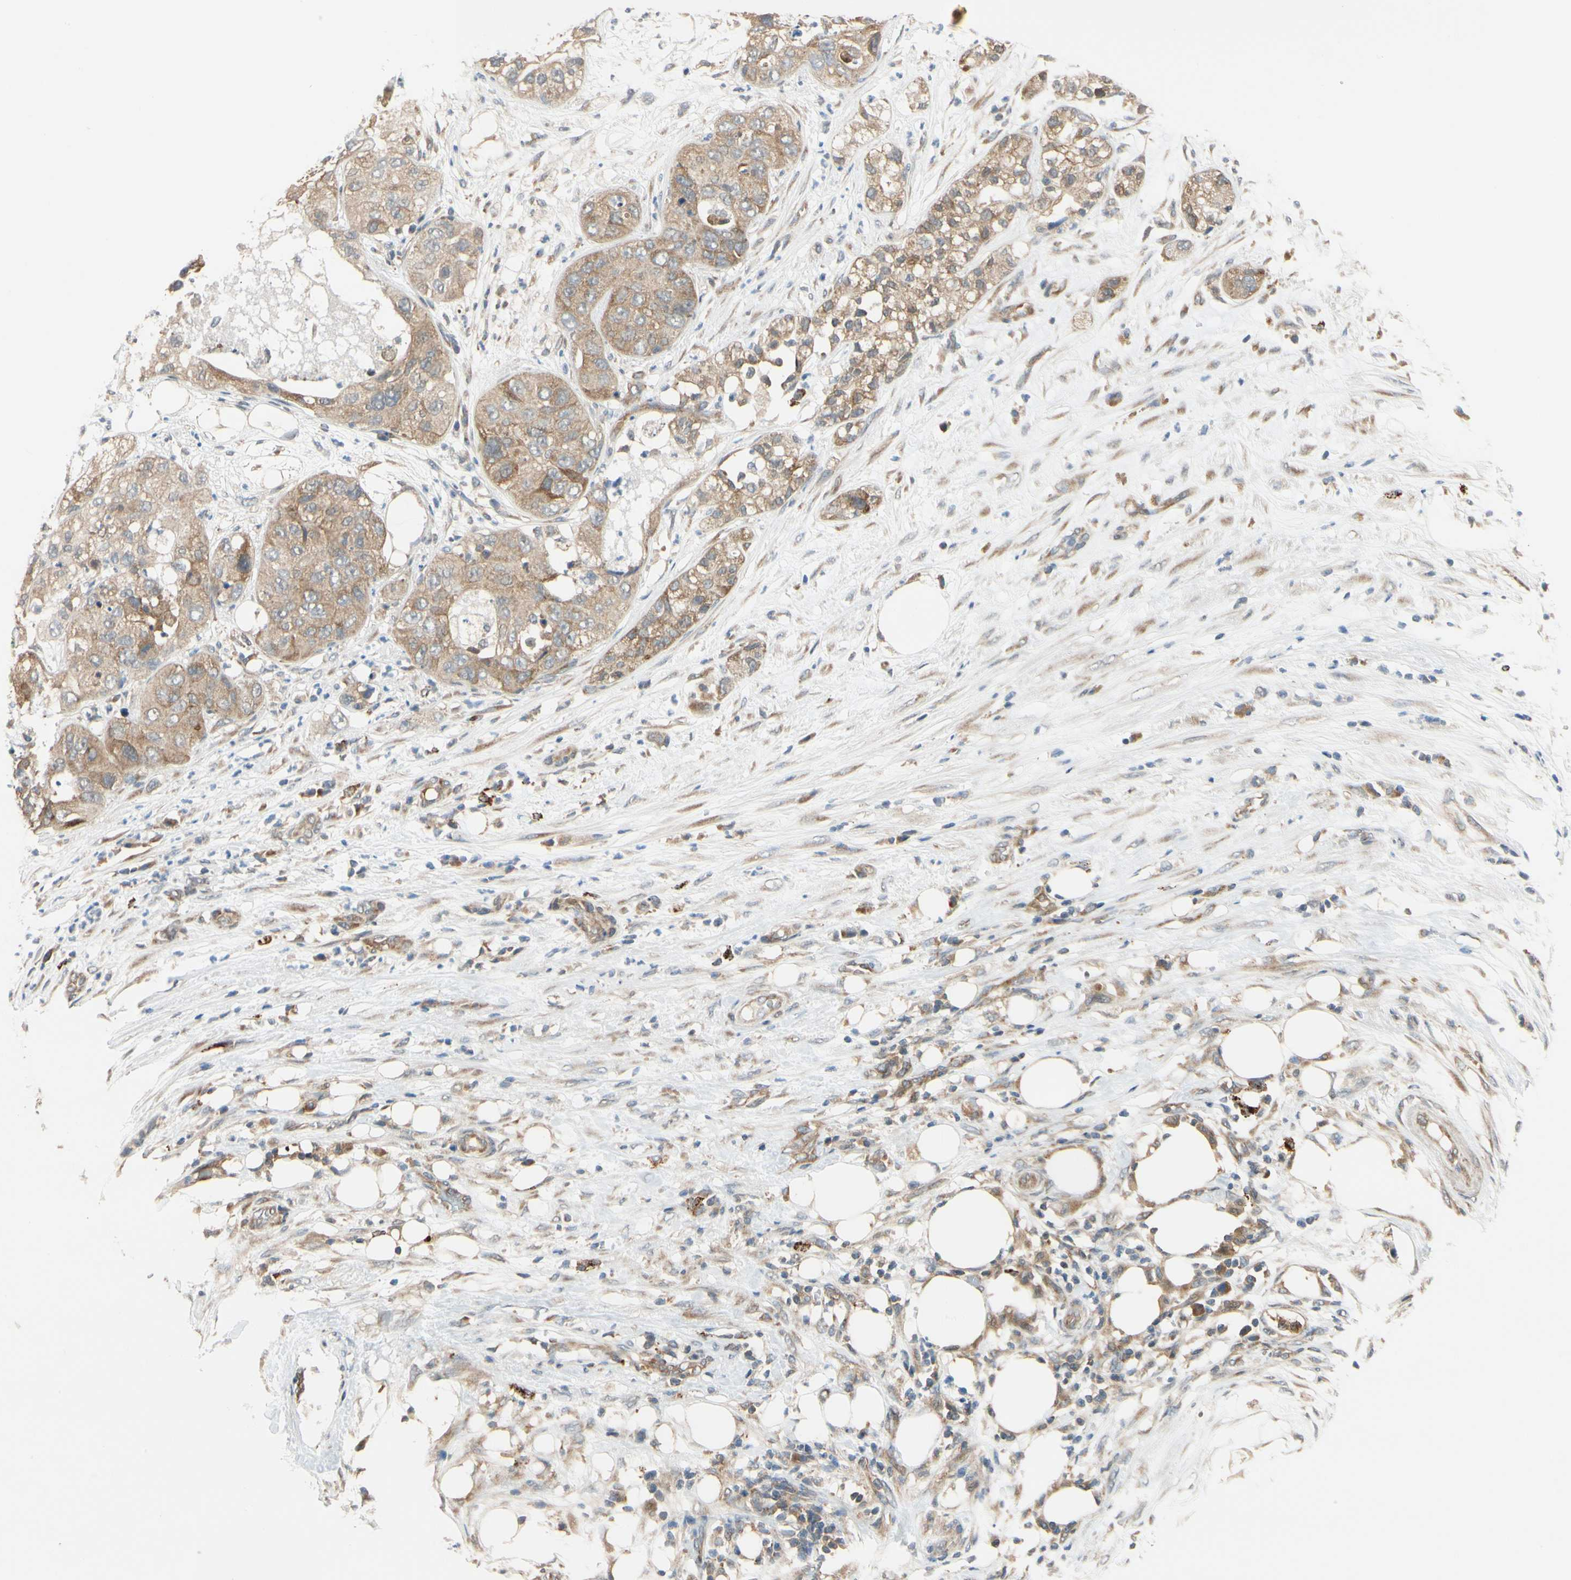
{"staining": {"intensity": "moderate", "quantity": ">75%", "location": "cytoplasmic/membranous"}, "tissue": "pancreatic cancer", "cell_type": "Tumor cells", "image_type": "cancer", "snomed": [{"axis": "morphology", "description": "Adenocarcinoma, NOS"}, {"axis": "topography", "description": "Pancreas"}], "caption": "Immunohistochemistry histopathology image of human adenocarcinoma (pancreatic) stained for a protein (brown), which displays medium levels of moderate cytoplasmic/membranous expression in approximately >75% of tumor cells.", "gene": "ANKHD1", "patient": {"sex": "female", "age": 78}}